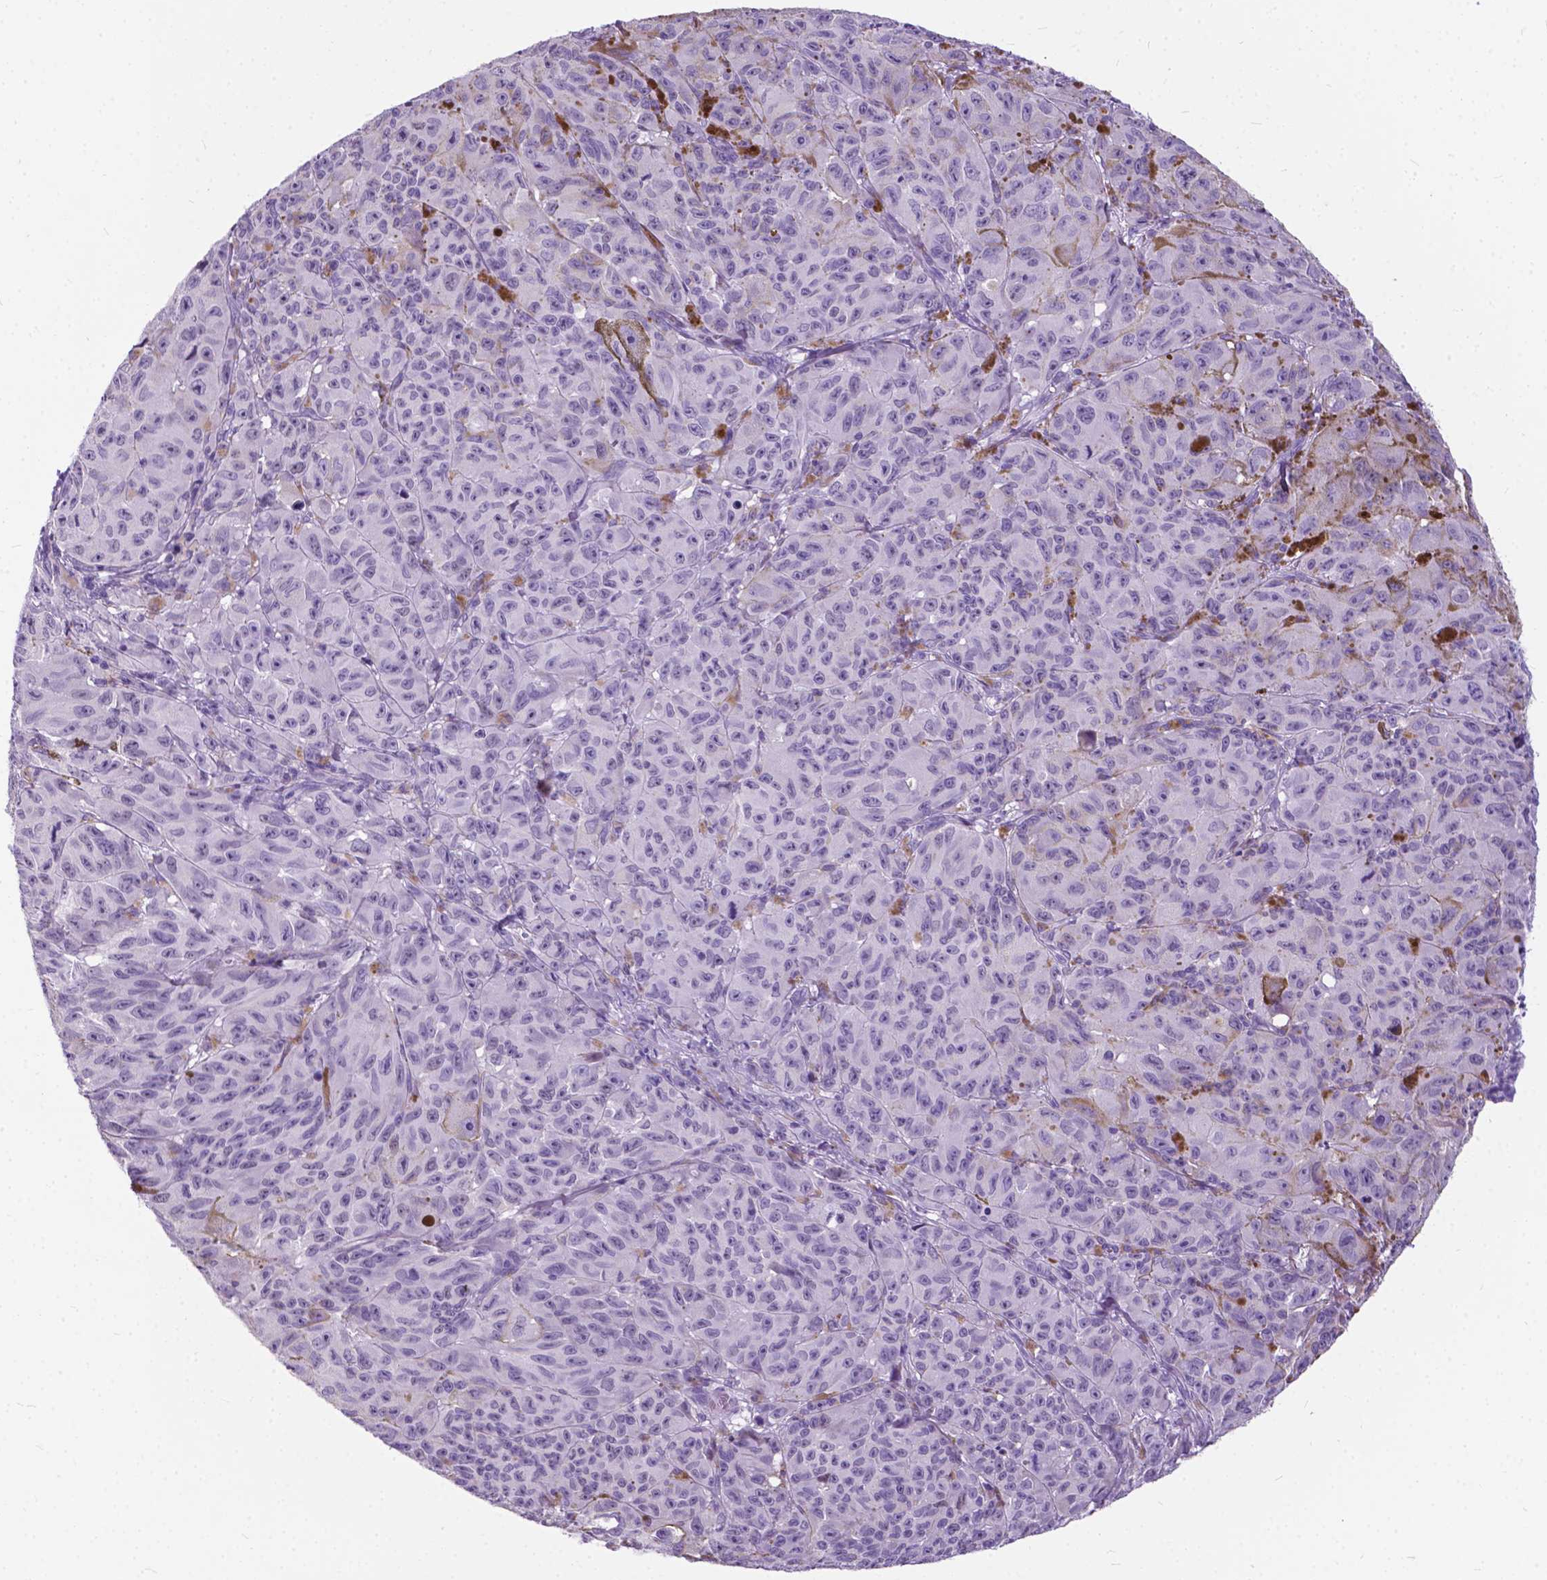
{"staining": {"intensity": "negative", "quantity": "none", "location": "none"}, "tissue": "melanoma", "cell_type": "Tumor cells", "image_type": "cancer", "snomed": [{"axis": "morphology", "description": "Malignant melanoma, NOS"}, {"axis": "topography", "description": "Vulva, labia, clitoris and Bartholin´s gland, NO"}], "caption": "This is an IHC photomicrograph of human melanoma. There is no positivity in tumor cells.", "gene": "BSND", "patient": {"sex": "female", "age": 75}}